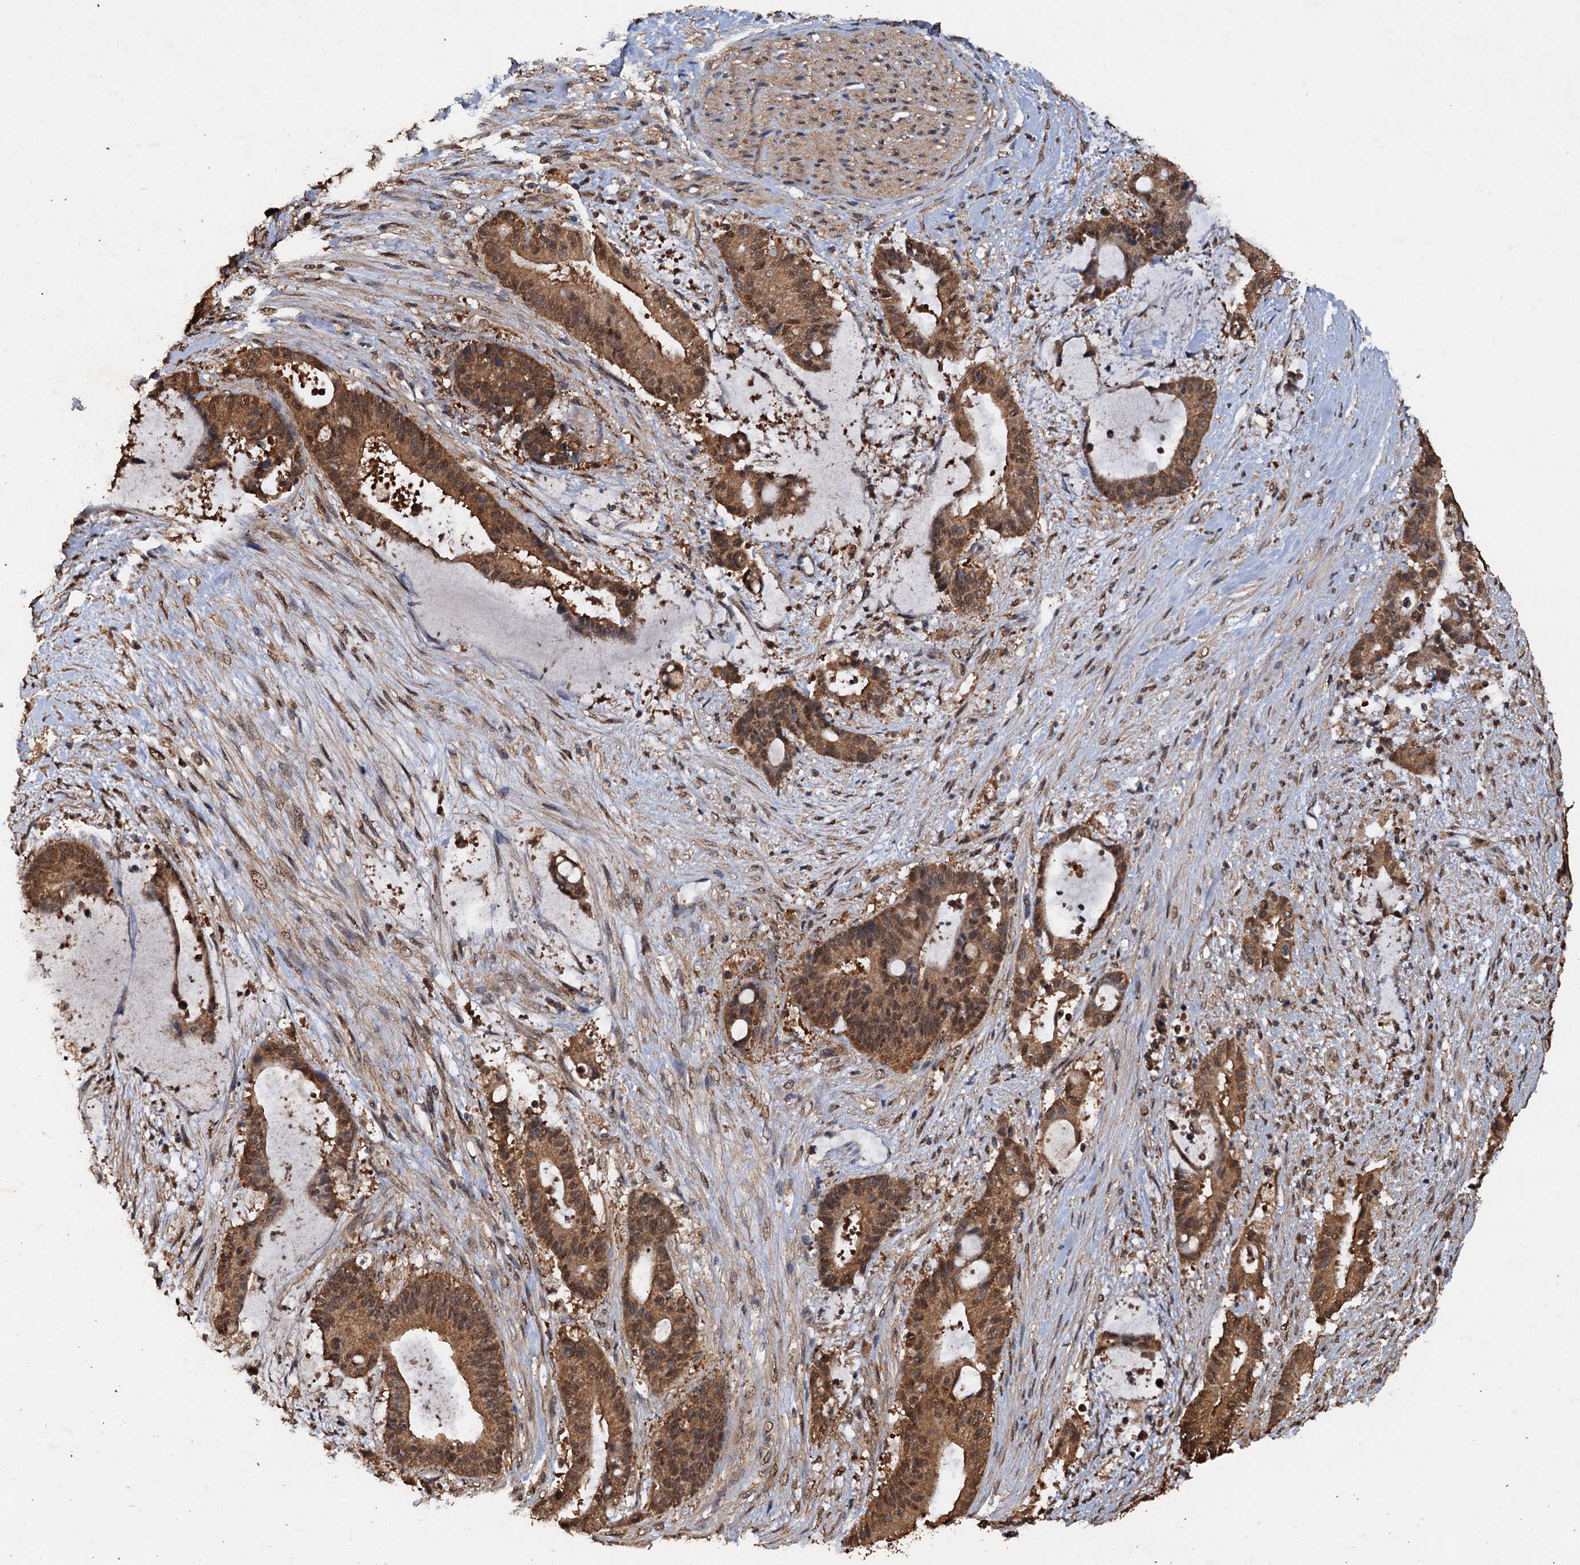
{"staining": {"intensity": "moderate", "quantity": ">75%", "location": "cytoplasmic/membranous,nuclear"}, "tissue": "liver cancer", "cell_type": "Tumor cells", "image_type": "cancer", "snomed": [{"axis": "morphology", "description": "Normal tissue, NOS"}, {"axis": "morphology", "description": "Cholangiocarcinoma"}, {"axis": "topography", "description": "Liver"}, {"axis": "topography", "description": "Peripheral nerve tissue"}], "caption": "Immunohistochemistry staining of cholangiocarcinoma (liver), which displays medium levels of moderate cytoplasmic/membranous and nuclear expression in about >75% of tumor cells indicating moderate cytoplasmic/membranous and nuclear protein staining. The staining was performed using DAB (3,3'-diaminobenzidine) (brown) for protein detection and nuclei were counterstained in hematoxylin (blue).", "gene": "PSMD9", "patient": {"sex": "female", "age": 73}}